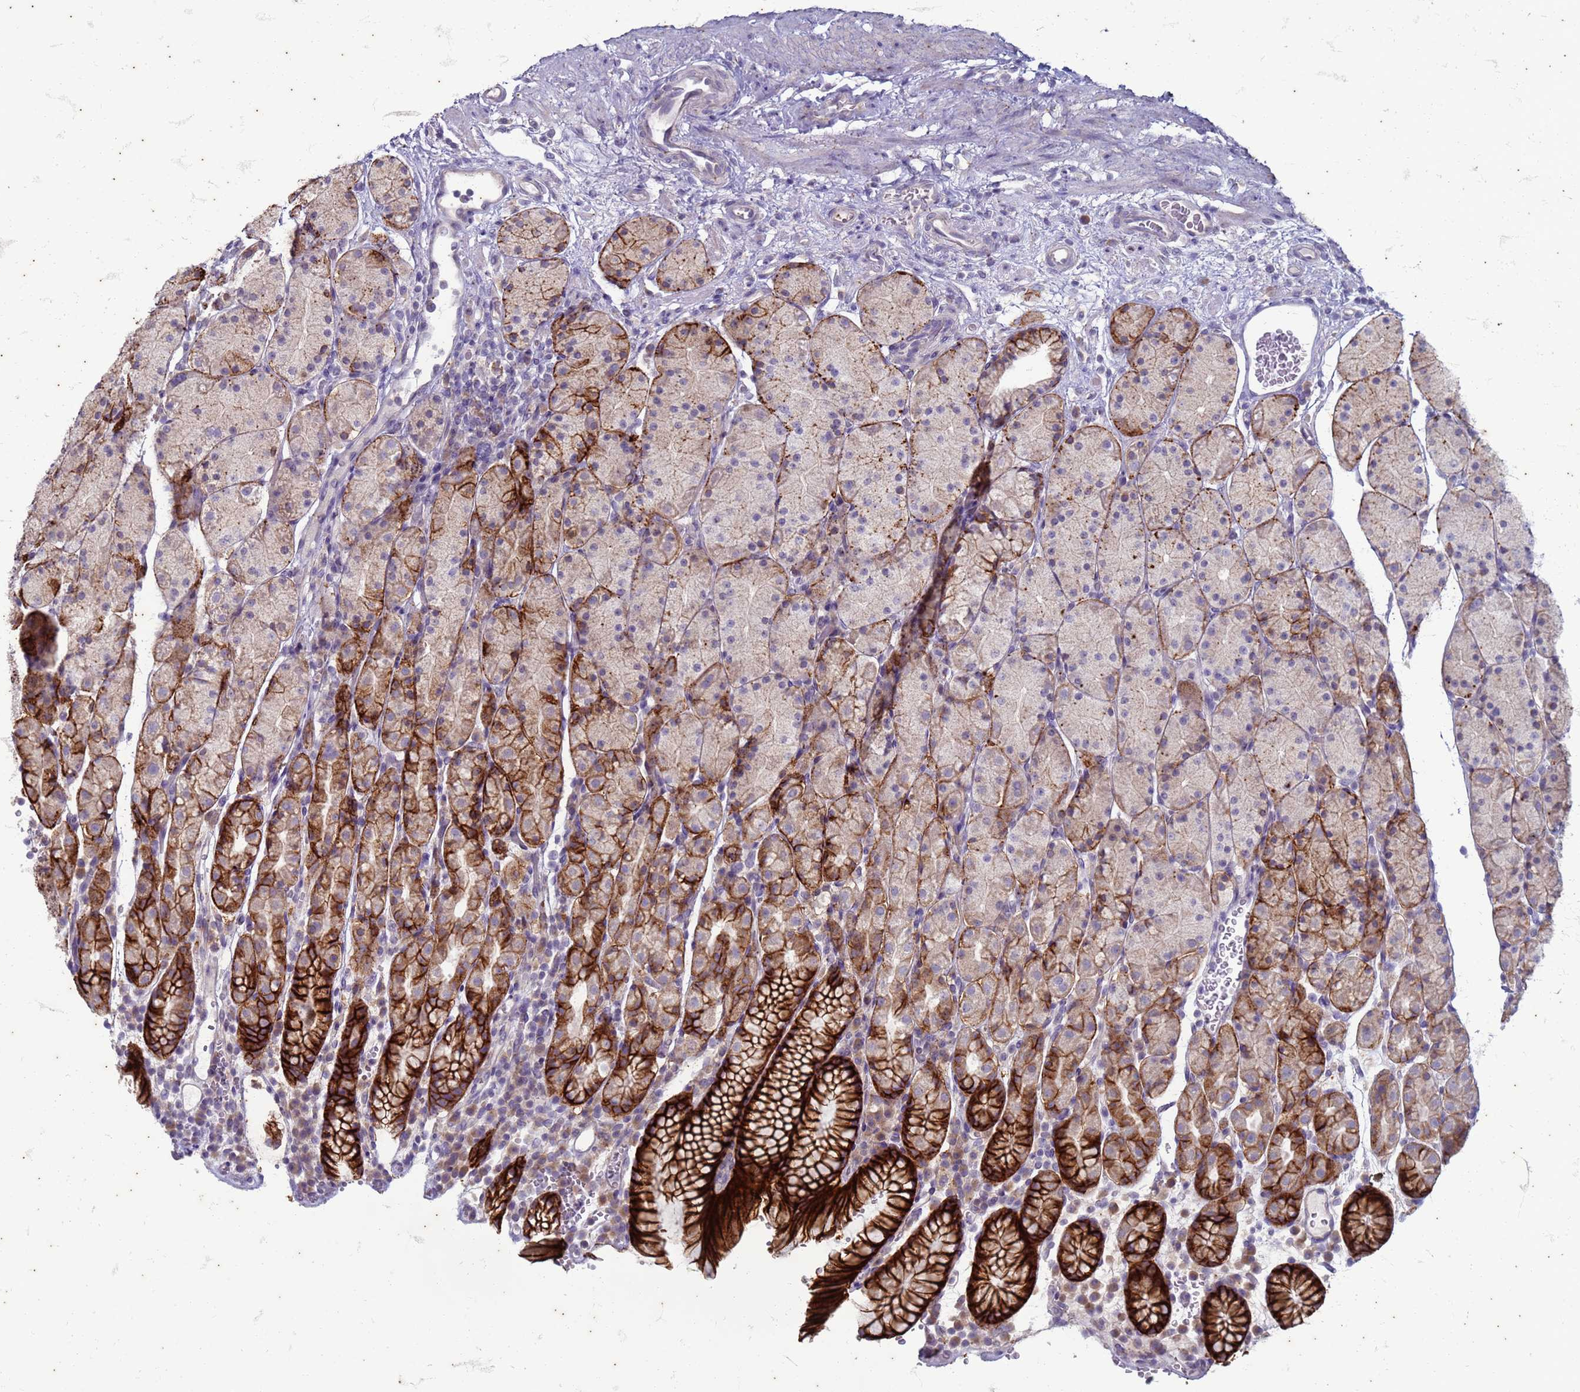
{"staining": {"intensity": "strong", "quantity": "25%-75%", "location": "cytoplasmic/membranous"}, "tissue": "stomach", "cell_type": "Glandular cells", "image_type": "normal", "snomed": [{"axis": "morphology", "description": "Normal tissue, NOS"}, {"axis": "topography", "description": "Stomach, upper"}, {"axis": "topography", "description": "Stomach"}], "caption": "This photomicrograph exhibits immunohistochemistry staining of benign human stomach, with high strong cytoplasmic/membranous staining in about 25%-75% of glandular cells.", "gene": "SUCO", "patient": {"sex": "male", "age": 62}}